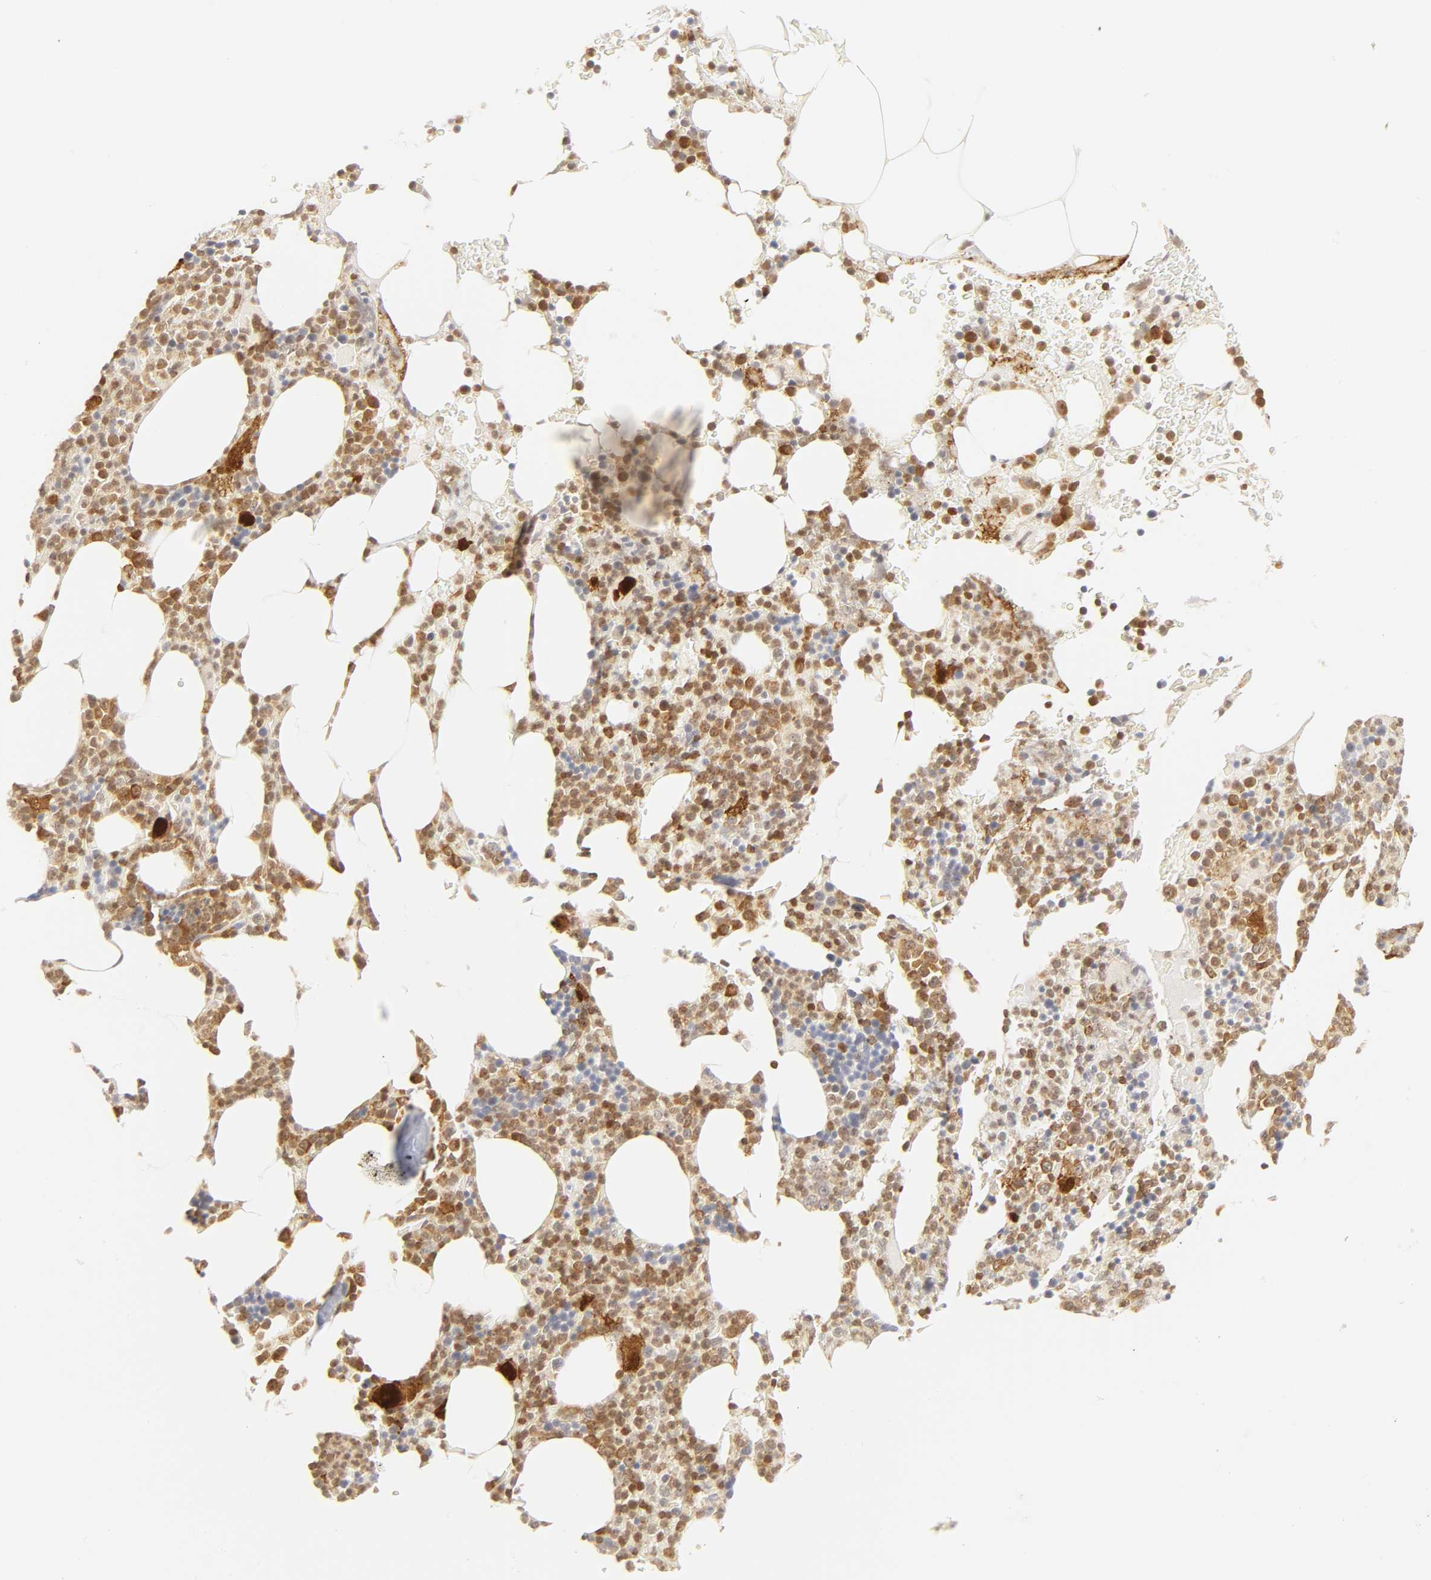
{"staining": {"intensity": "strong", "quantity": "25%-75%", "location": "nuclear"}, "tissue": "bone marrow", "cell_type": "Hematopoietic cells", "image_type": "normal", "snomed": [{"axis": "morphology", "description": "Normal tissue, NOS"}, {"axis": "topography", "description": "Bone marrow"}], "caption": "Unremarkable bone marrow displays strong nuclear staining in approximately 25%-75% of hematopoietic cells, visualized by immunohistochemistry. Nuclei are stained in blue.", "gene": "KIF2A", "patient": {"sex": "female", "age": 66}}